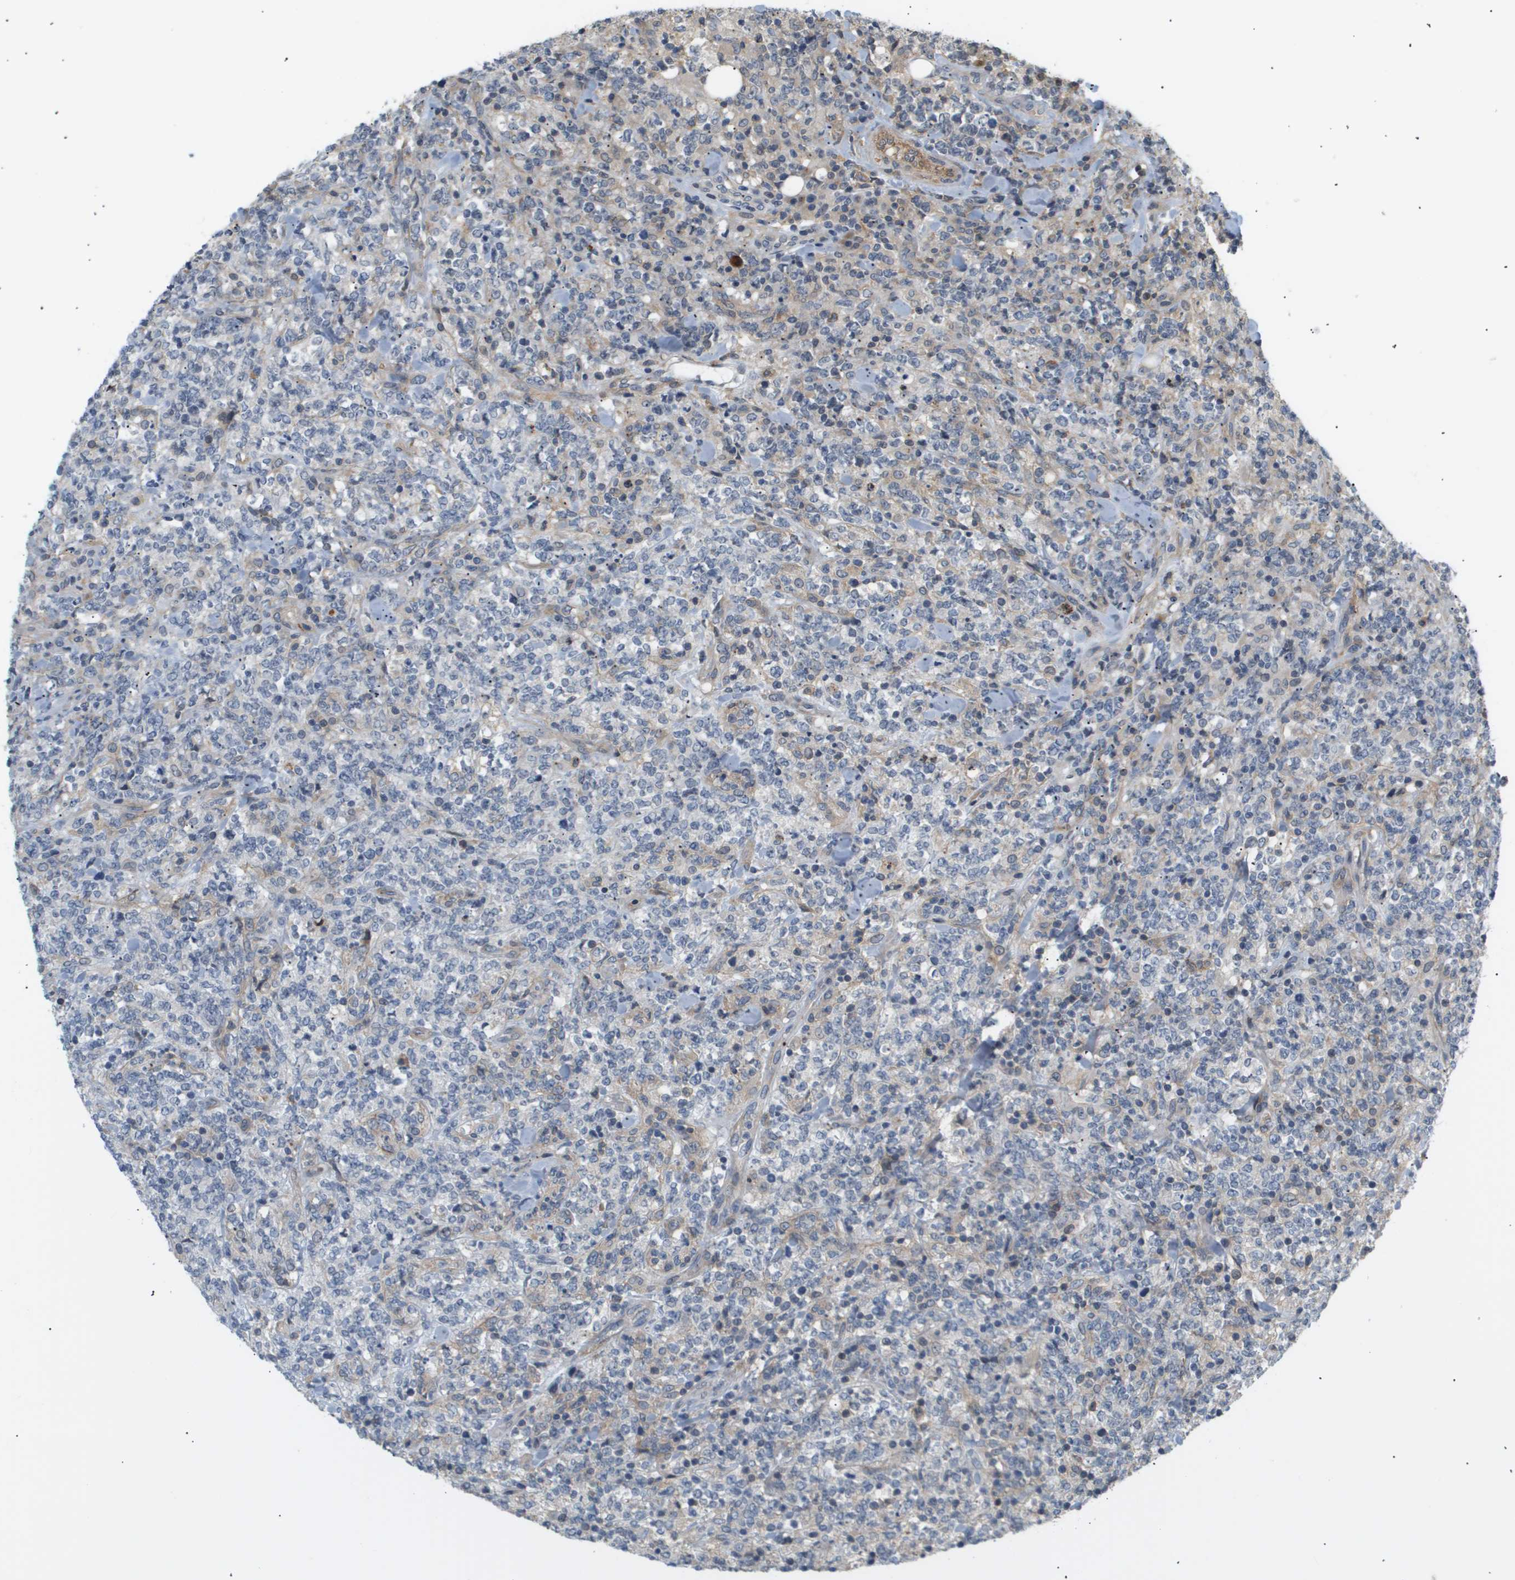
{"staining": {"intensity": "negative", "quantity": "none", "location": "none"}, "tissue": "lymphoma", "cell_type": "Tumor cells", "image_type": "cancer", "snomed": [{"axis": "morphology", "description": "Malignant lymphoma, non-Hodgkin's type, High grade"}, {"axis": "topography", "description": "Soft tissue"}], "caption": "A micrograph of human lymphoma is negative for staining in tumor cells.", "gene": "CORO2B", "patient": {"sex": "male", "age": 18}}